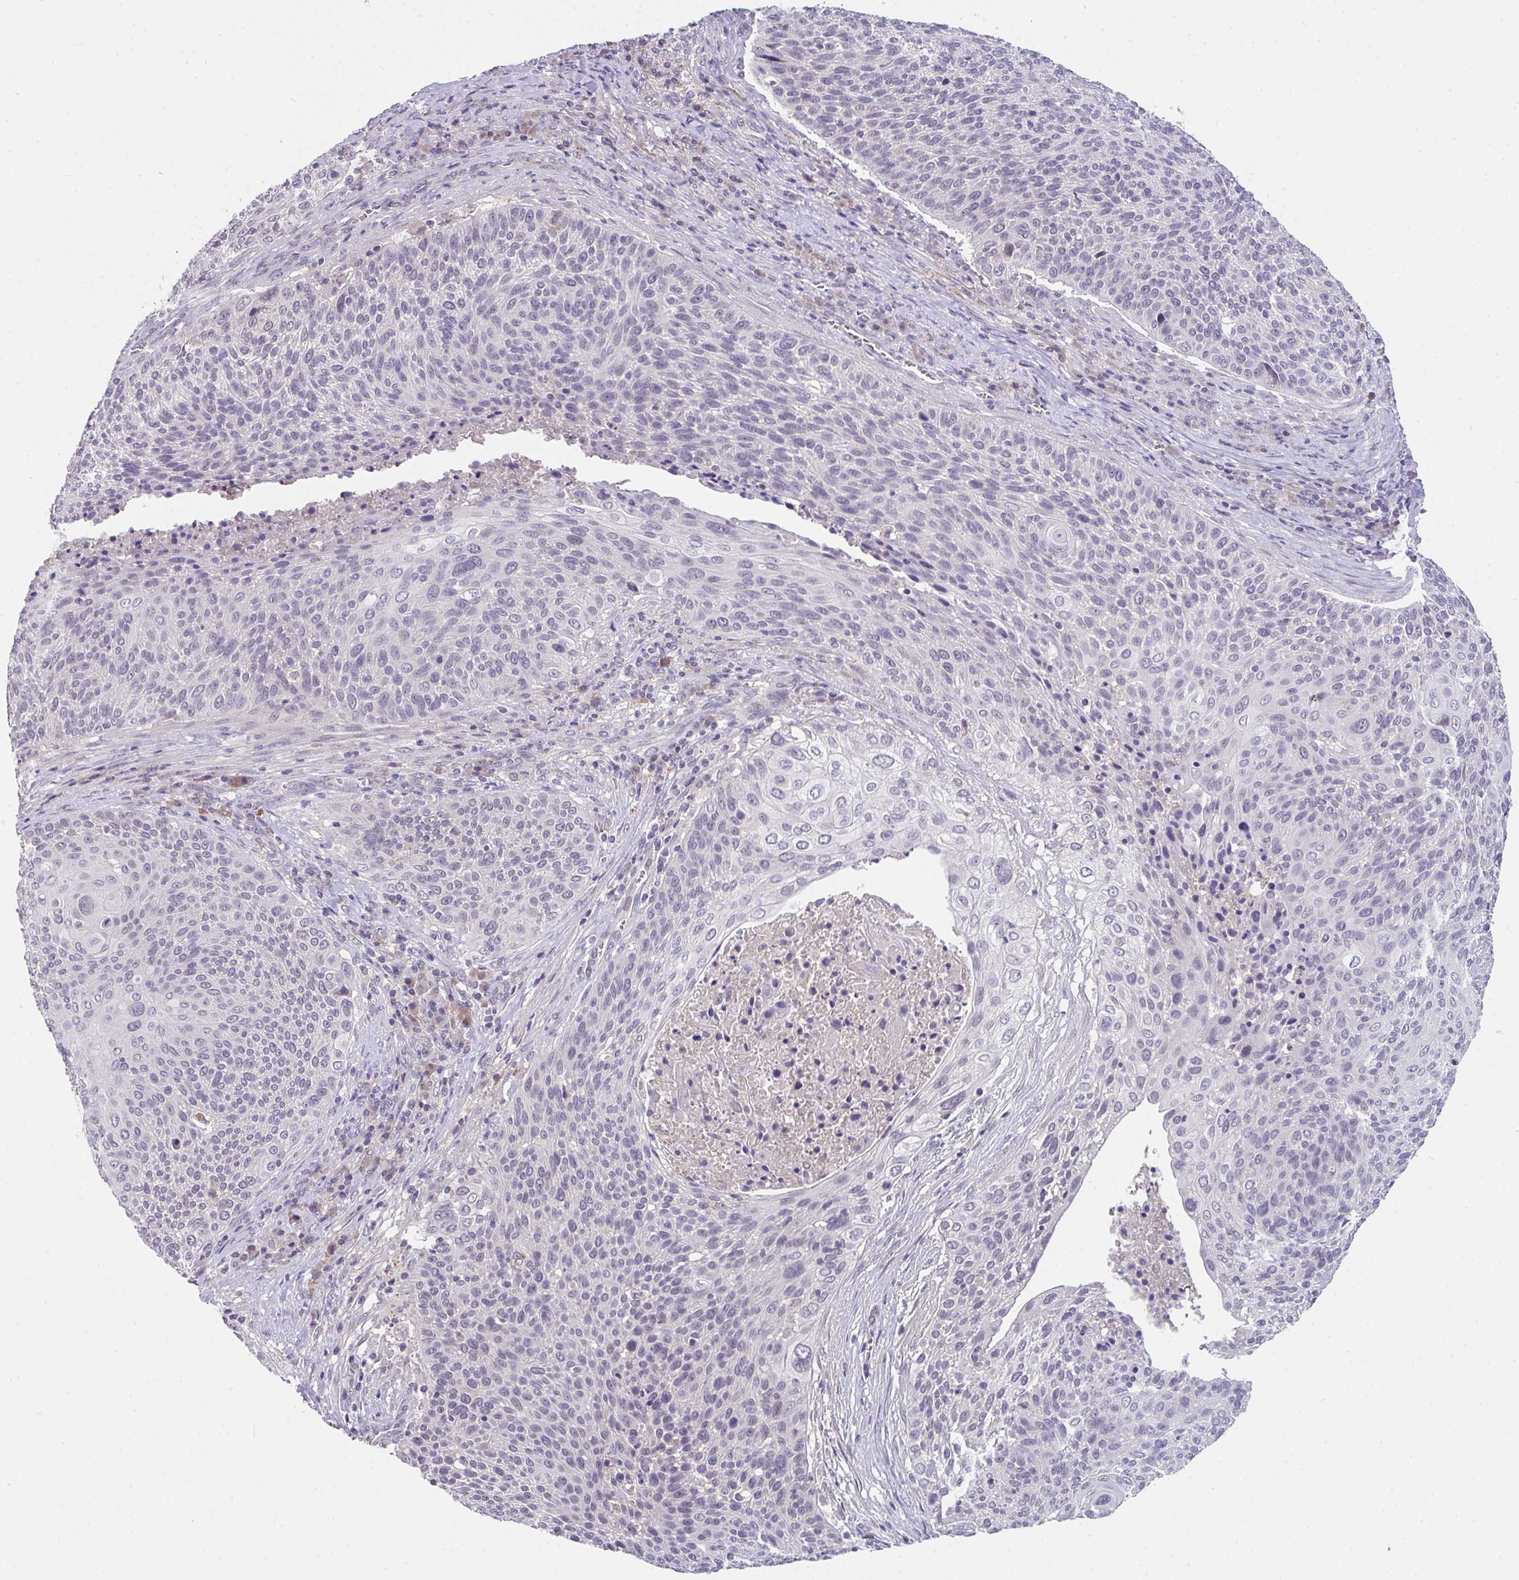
{"staining": {"intensity": "negative", "quantity": "none", "location": "none"}, "tissue": "cervical cancer", "cell_type": "Tumor cells", "image_type": "cancer", "snomed": [{"axis": "morphology", "description": "Squamous cell carcinoma, NOS"}, {"axis": "topography", "description": "Cervix"}], "caption": "IHC micrograph of squamous cell carcinoma (cervical) stained for a protein (brown), which exhibits no positivity in tumor cells. (DAB IHC, high magnification).", "gene": "GLTPD2", "patient": {"sex": "female", "age": 31}}